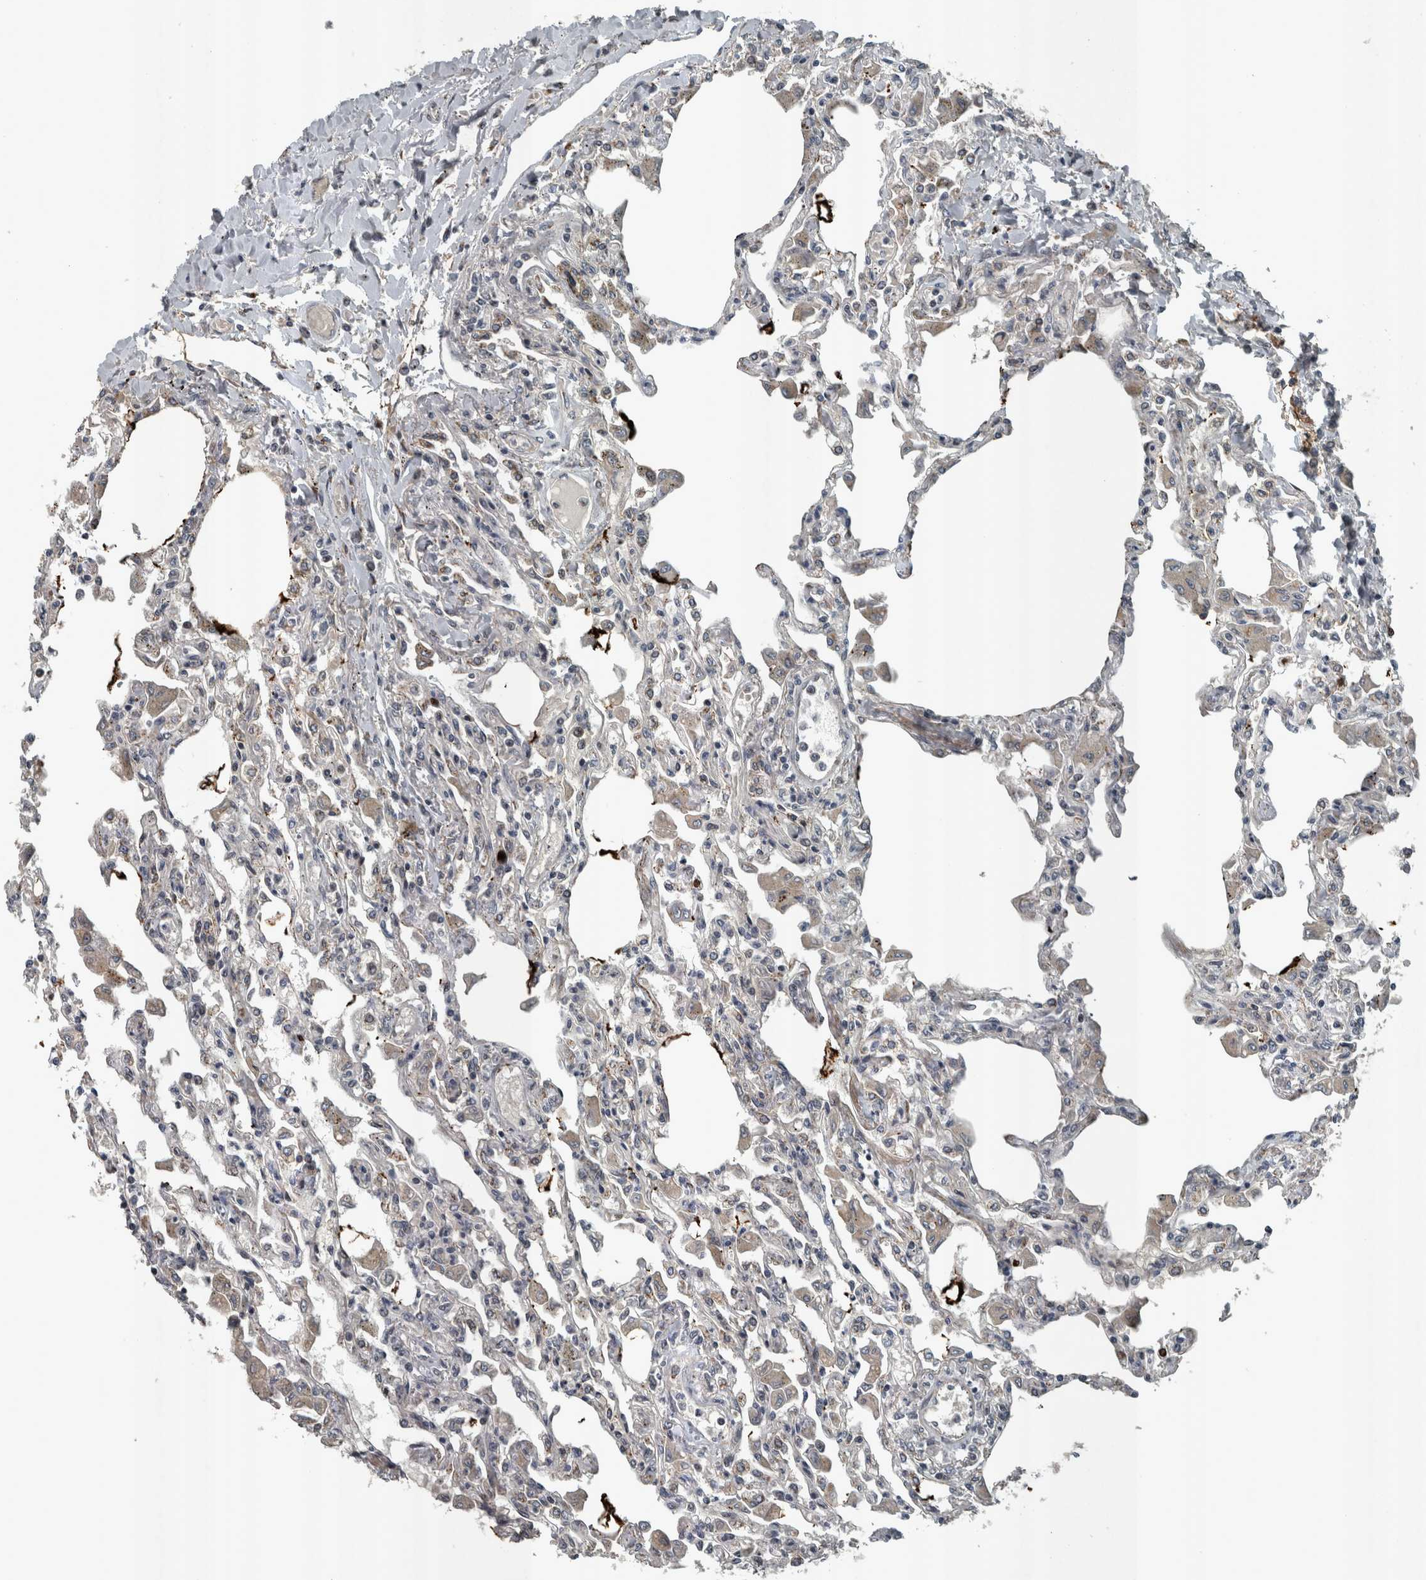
{"staining": {"intensity": "moderate", "quantity": "<25%", "location": "cytoplasmic/membranous"}, "tissue": "lung", "cell_type": "Alveolar cells", "image_type": "normal", "snomed": [{"axis": "morphology", "description": "Normal tissue, NOS"}, {"axis": "topography", "description": "Bronchus"}, {"axis": "topography", "description": "Lung"}], "caption": "Alveolar cells reveal moderate cytoplasmic/membranous positivity in about <25% of cells in normal lung.", "gene": "ZNF345", "patient": {"sex": "female", "age": 49}}